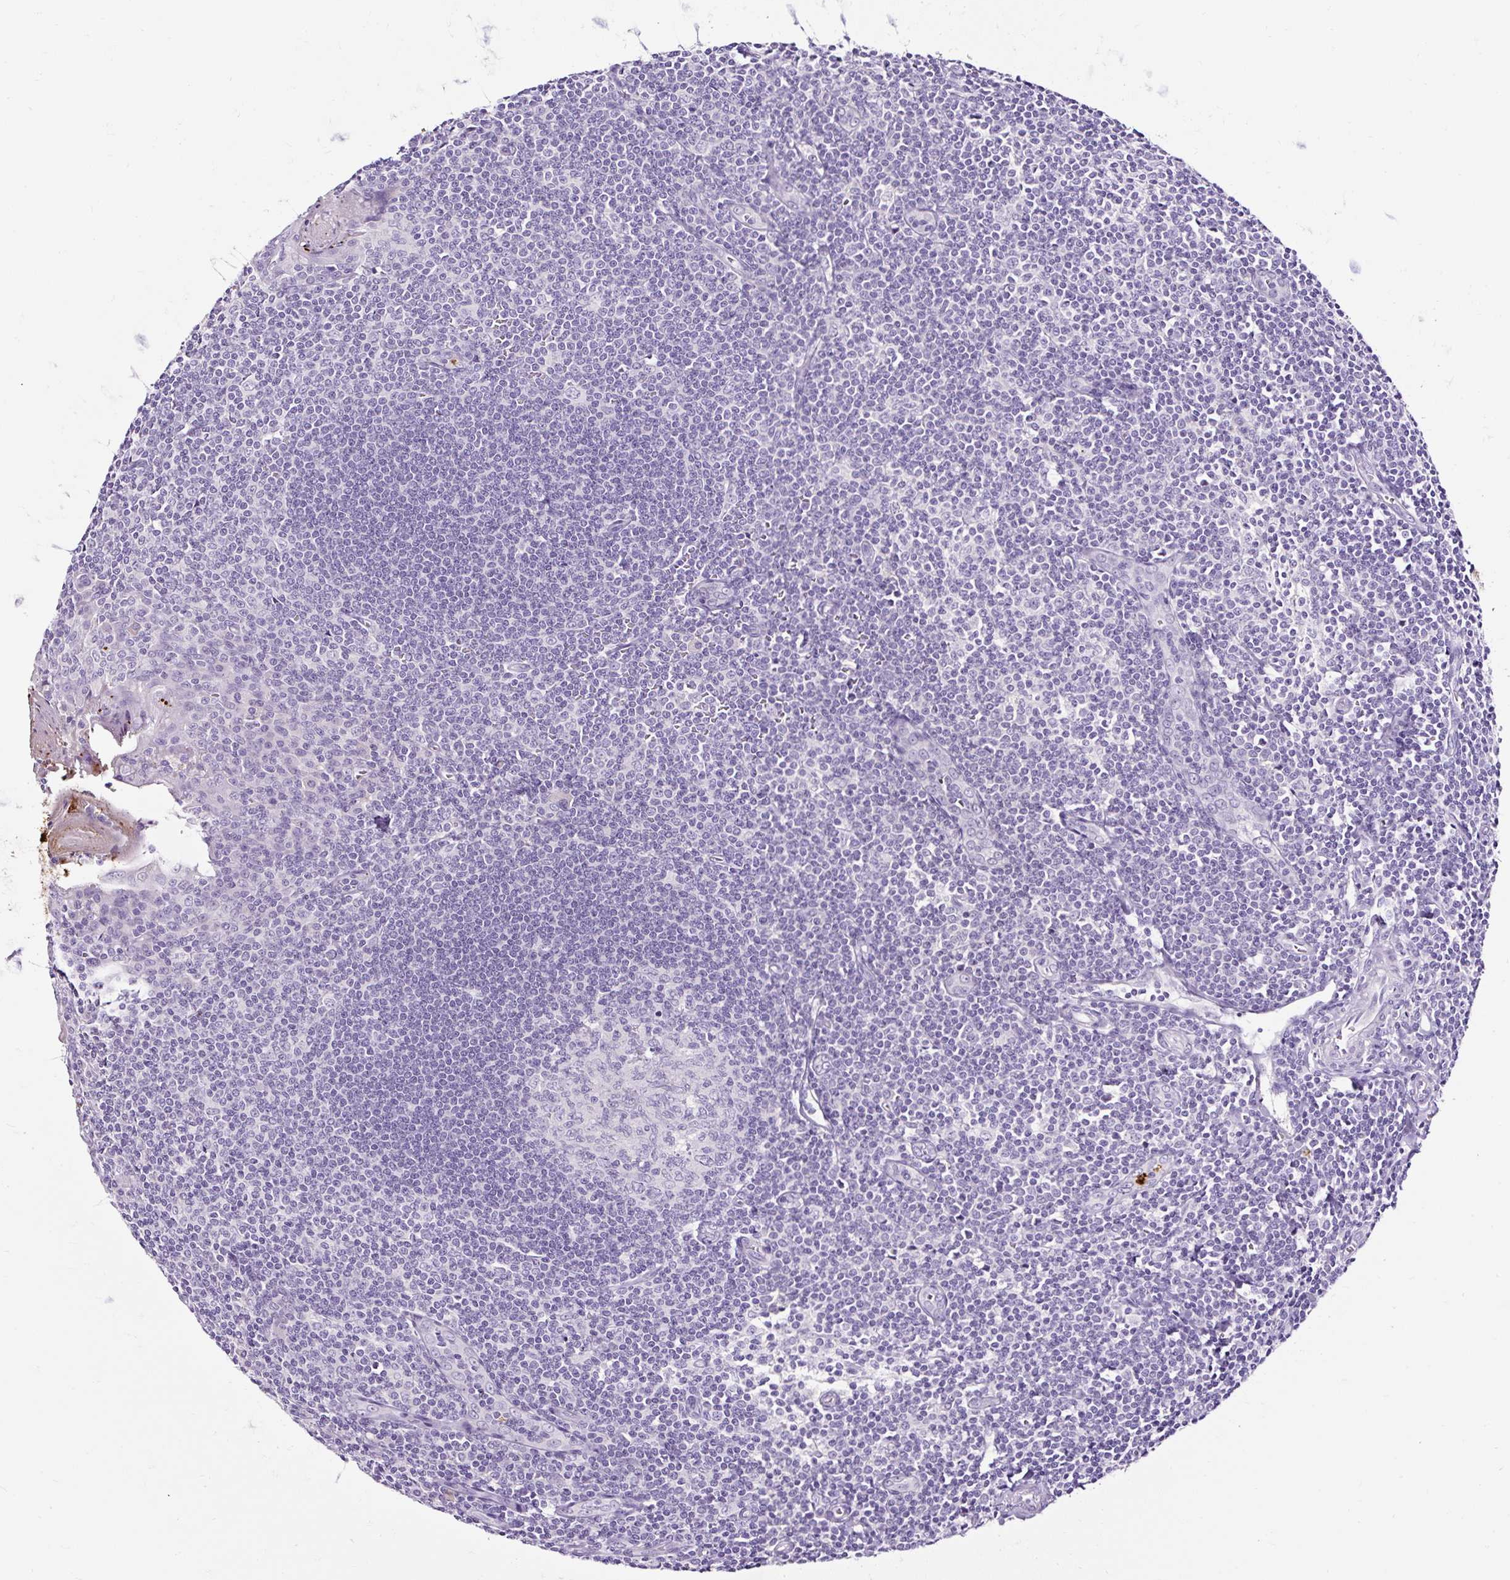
{"staining": {"intensity": "negative", "quantity": "none", "location": "none"}, "tissue": "tonsil", "cell_type": "Germinal center cells", "image_type": "normal", "snomed": [{"axis": "morphology", "description": "Normal tissue, NOS"}, {"axis": "topography", "description": "Tonsil"}], "caption": "Immunohistochemistry of normal tonsil reveals no positivity in germinal center cells. Brightfield microscopy of immunohistochemistry (IHC) stained with DAB (3,3'-diaminobenzidine) (brown) and hematoxylin (blue), captured at high magnification.", "gene": "SLC7A8", "patient": {"sex": "male", "age": 27}}